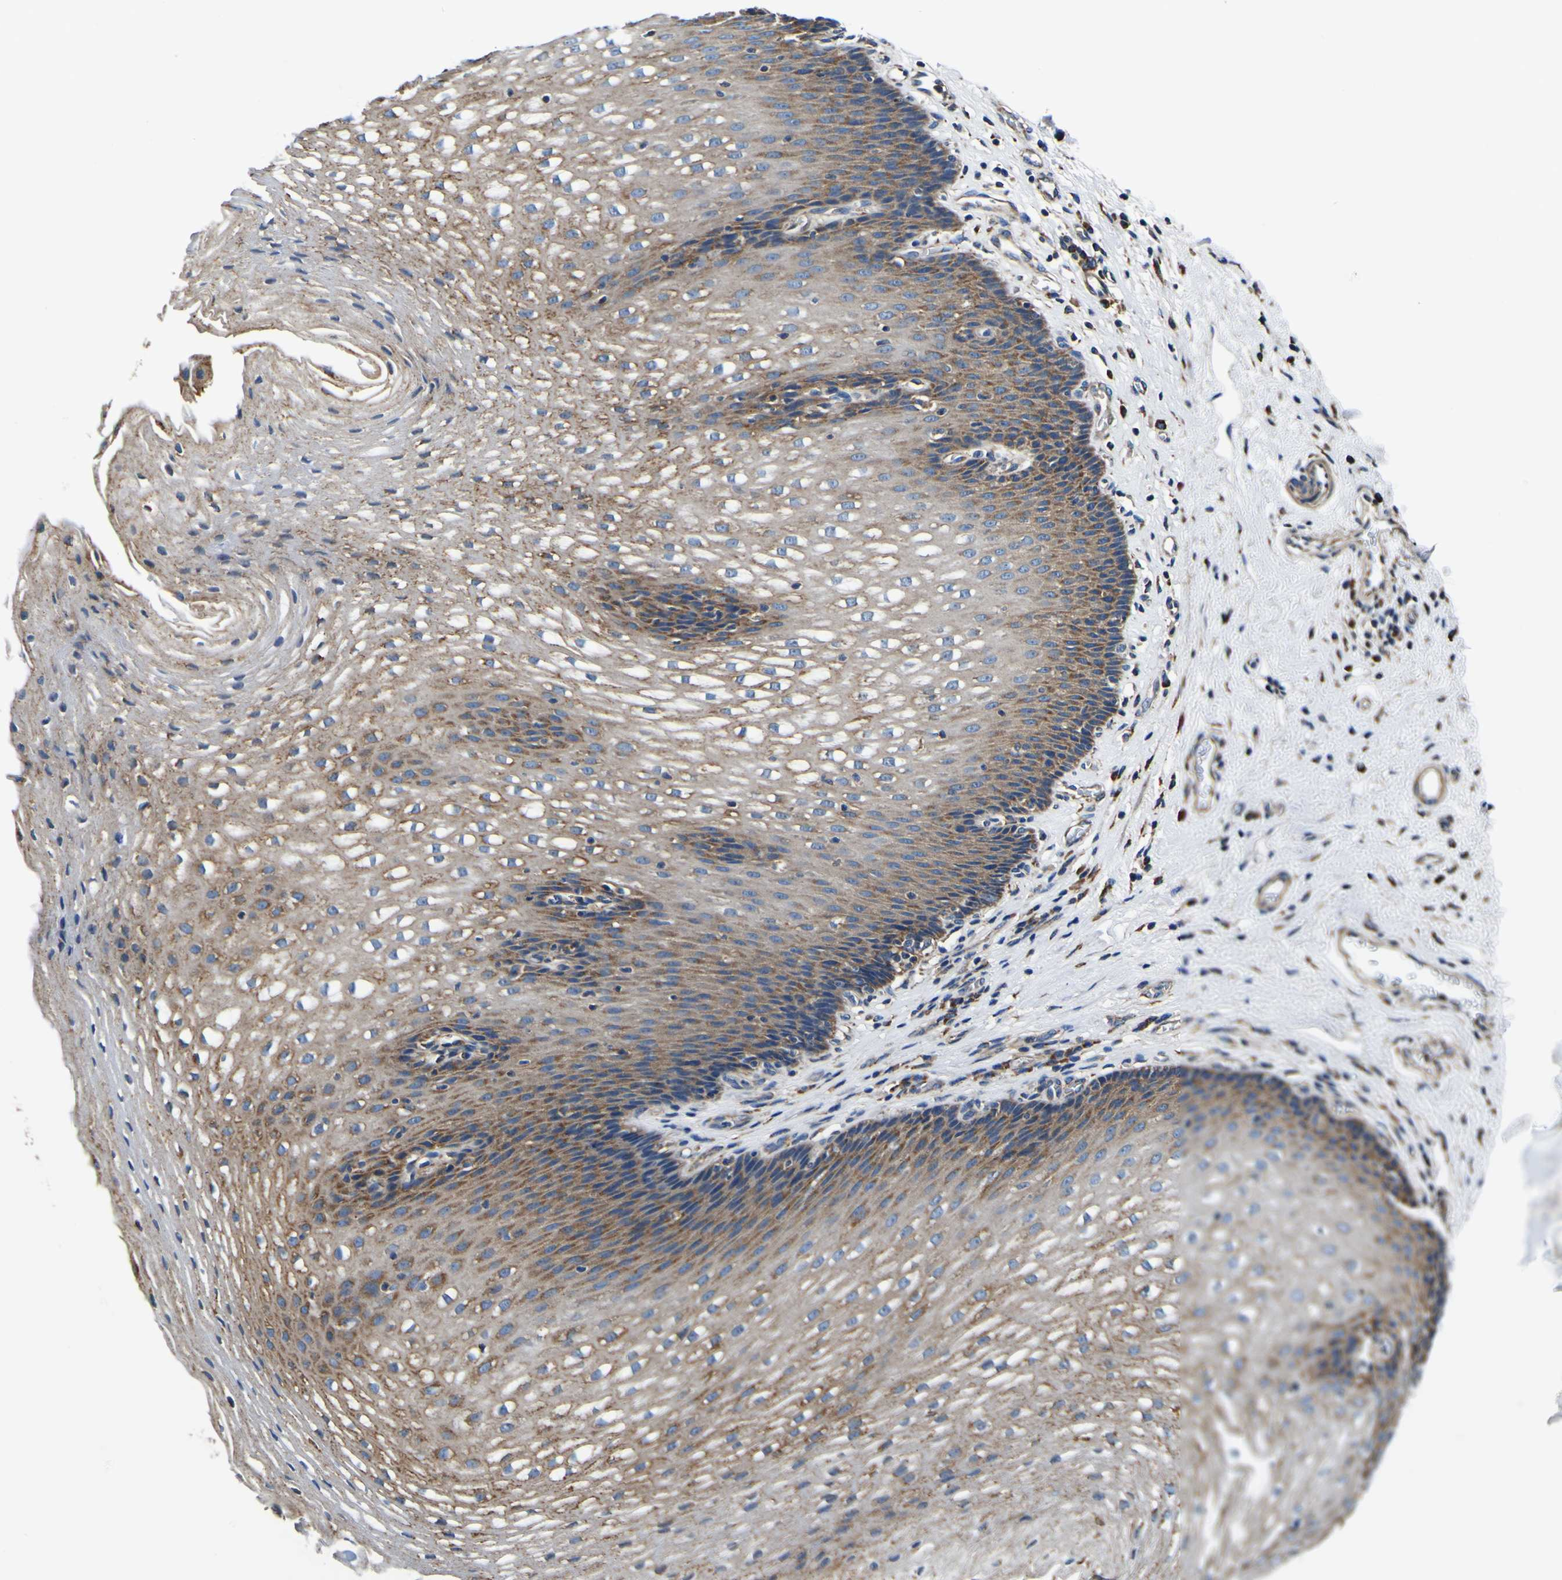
{"staining": {"intensity": "moderate", "quantity": ">75%", "location": "cytoplasmic/membranous"}, "tissue": "esophagus", "cell_type": "Squamous epithelial cells", "image_type": "normal", "snomed": [{"axis": "morphology", "description": "Normal tissue, NOS"}, {"axis": "topography", "description": "Esophagus"}], "caption": "This is a photomicrograph of immunohistochemistry staining of benign esophagus, which shows moderate staining in the cytoplasmic/membranous of squamous epithelial cells.", "gene": "INPP5A", "patient": {"sex": "male", "age": 48}}